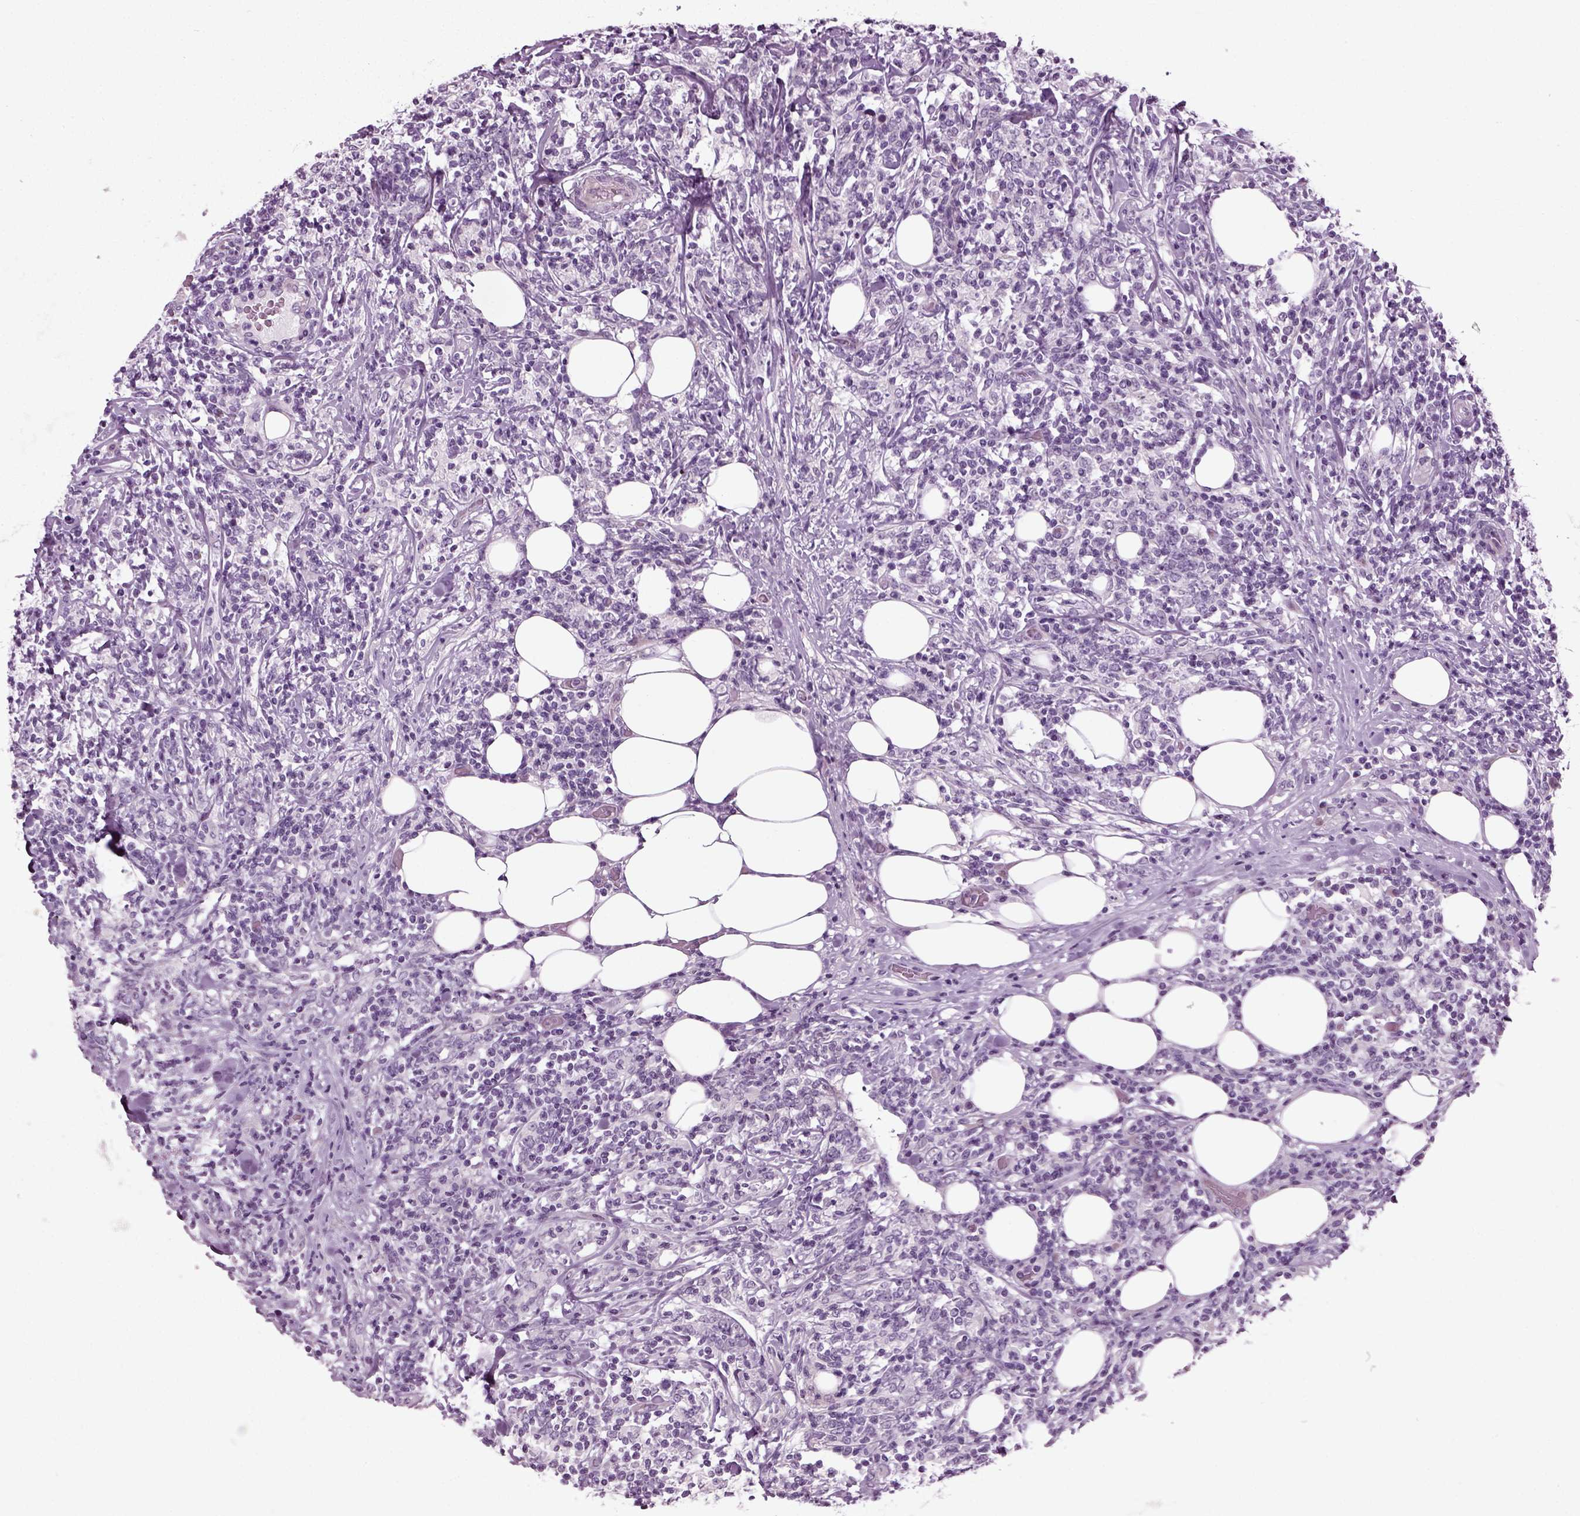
{"staining": {"intensity": "negative", "quantity": "none", "location": "none"}, "tissue": "lymphoma", "cell_type": "Tumor cells", "image_type": "cancer", "snomed": [{"axis": "morphology", "description": "Malignant lymphoma, non-Hodgkin's type, High grade"}, {"axis": "topography", "description": "Lymph node"}], "caption": "A micrograph of human malignant lymphoma, non-Hodgkin's type (high-grade) is negative for staining in tumor cells.", "gene": "SCG5", "patient": {"sex": "female", "age": 84}}